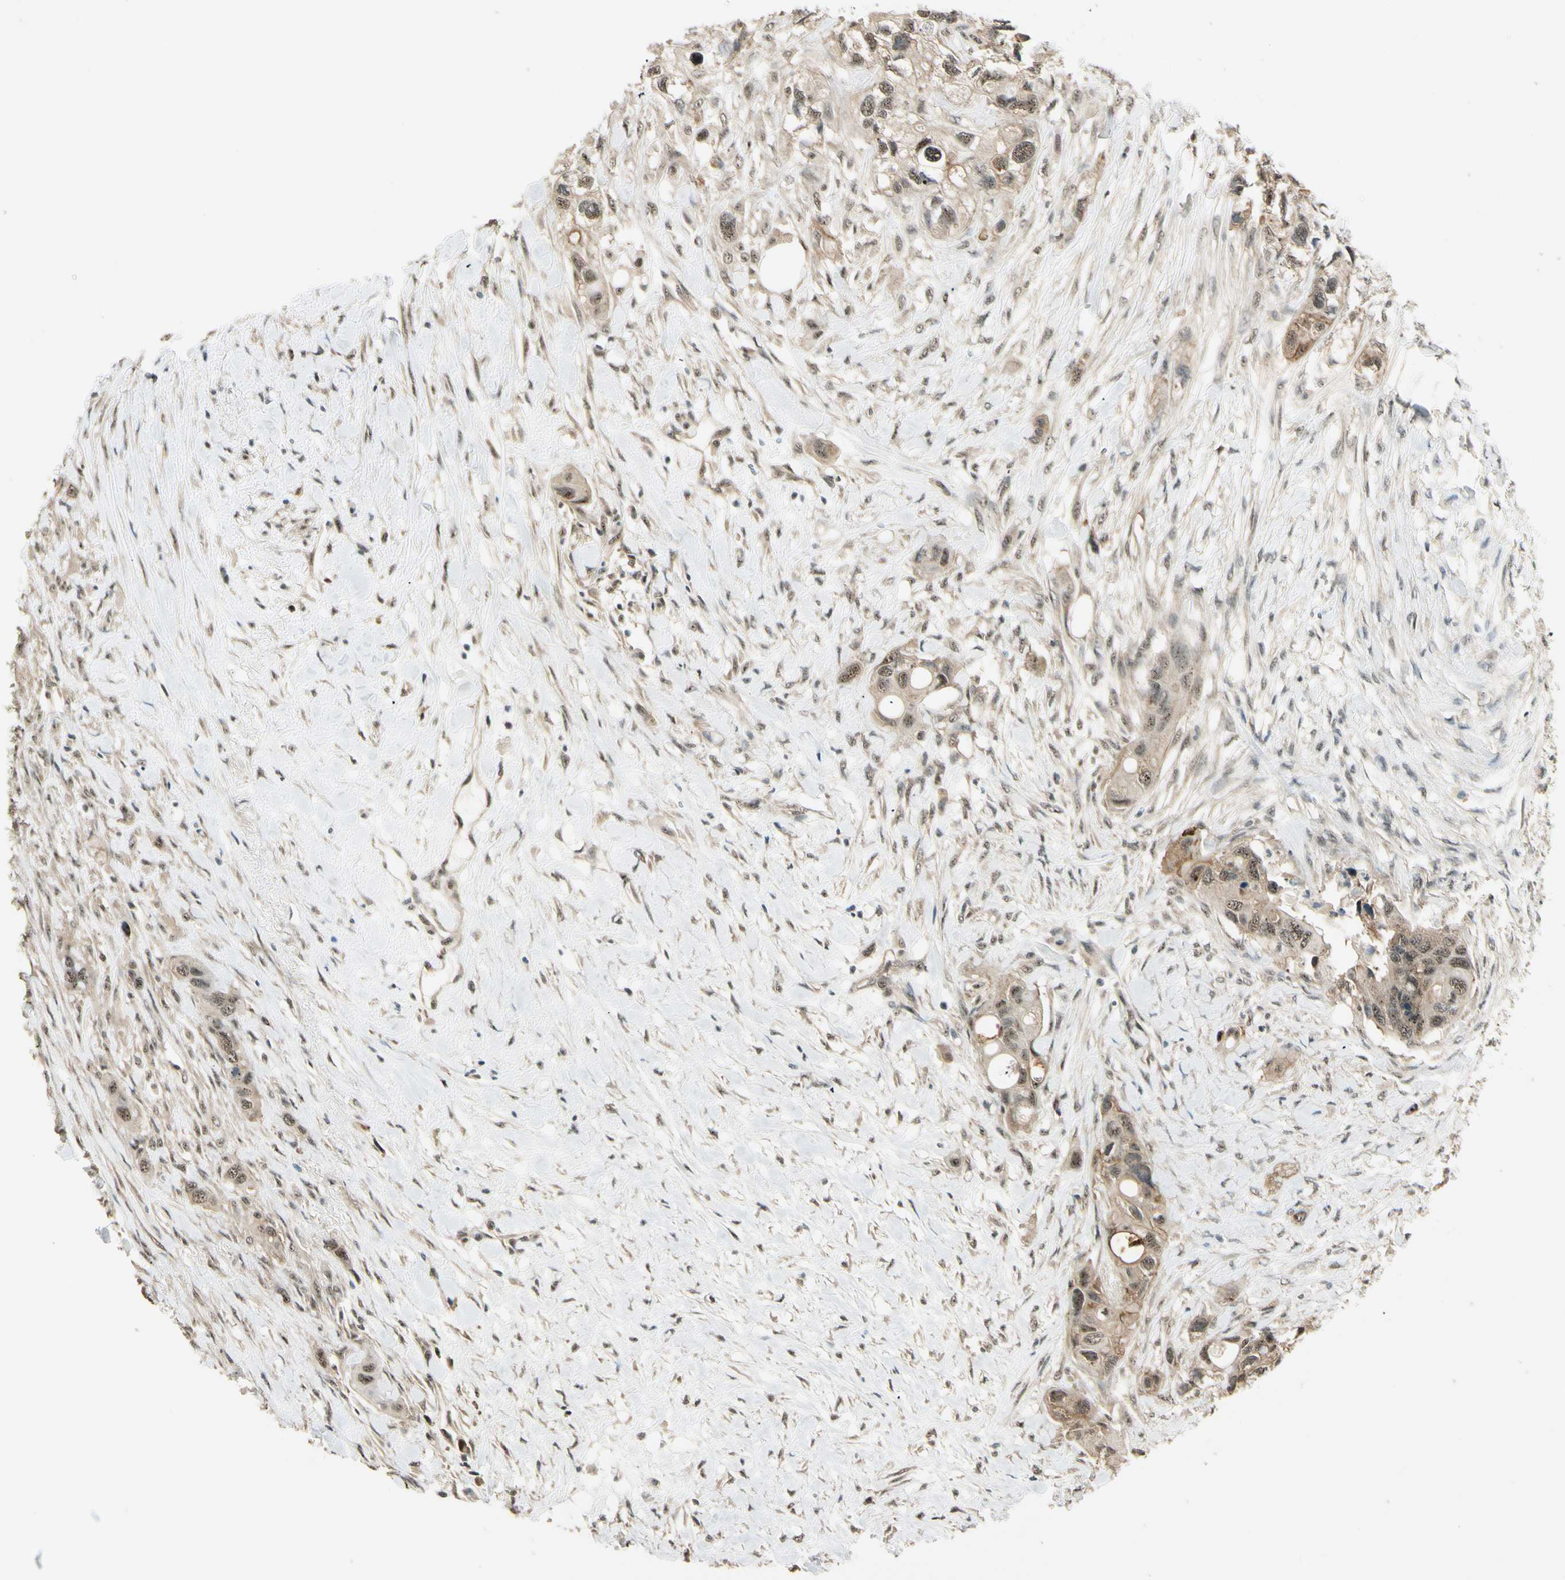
{"staining": {"intensity": "moderate", "quantity": "25%-75%", "location": "cytoplasmic/membranous,nuclear"}, "tissue": "colorectal cancer", "cell_type": "Tumor cells", "image_type": "cancer", "snomed": [{"axis": "morphology", "description": "Adenocarcinoma, NOS"}, {"axis": "topography", "description": "Colon"}], "caption": "This micrograph reveals colorectal cancer stained with IHC to label a protein in brown. The cytoplasmic/membranous and nuclear of tumor cells show moderate positivity for the protein. Nuclei are counter-stained blue.", "gene": "MCPH1", "patient": {"sex": "female", "age": 57}}